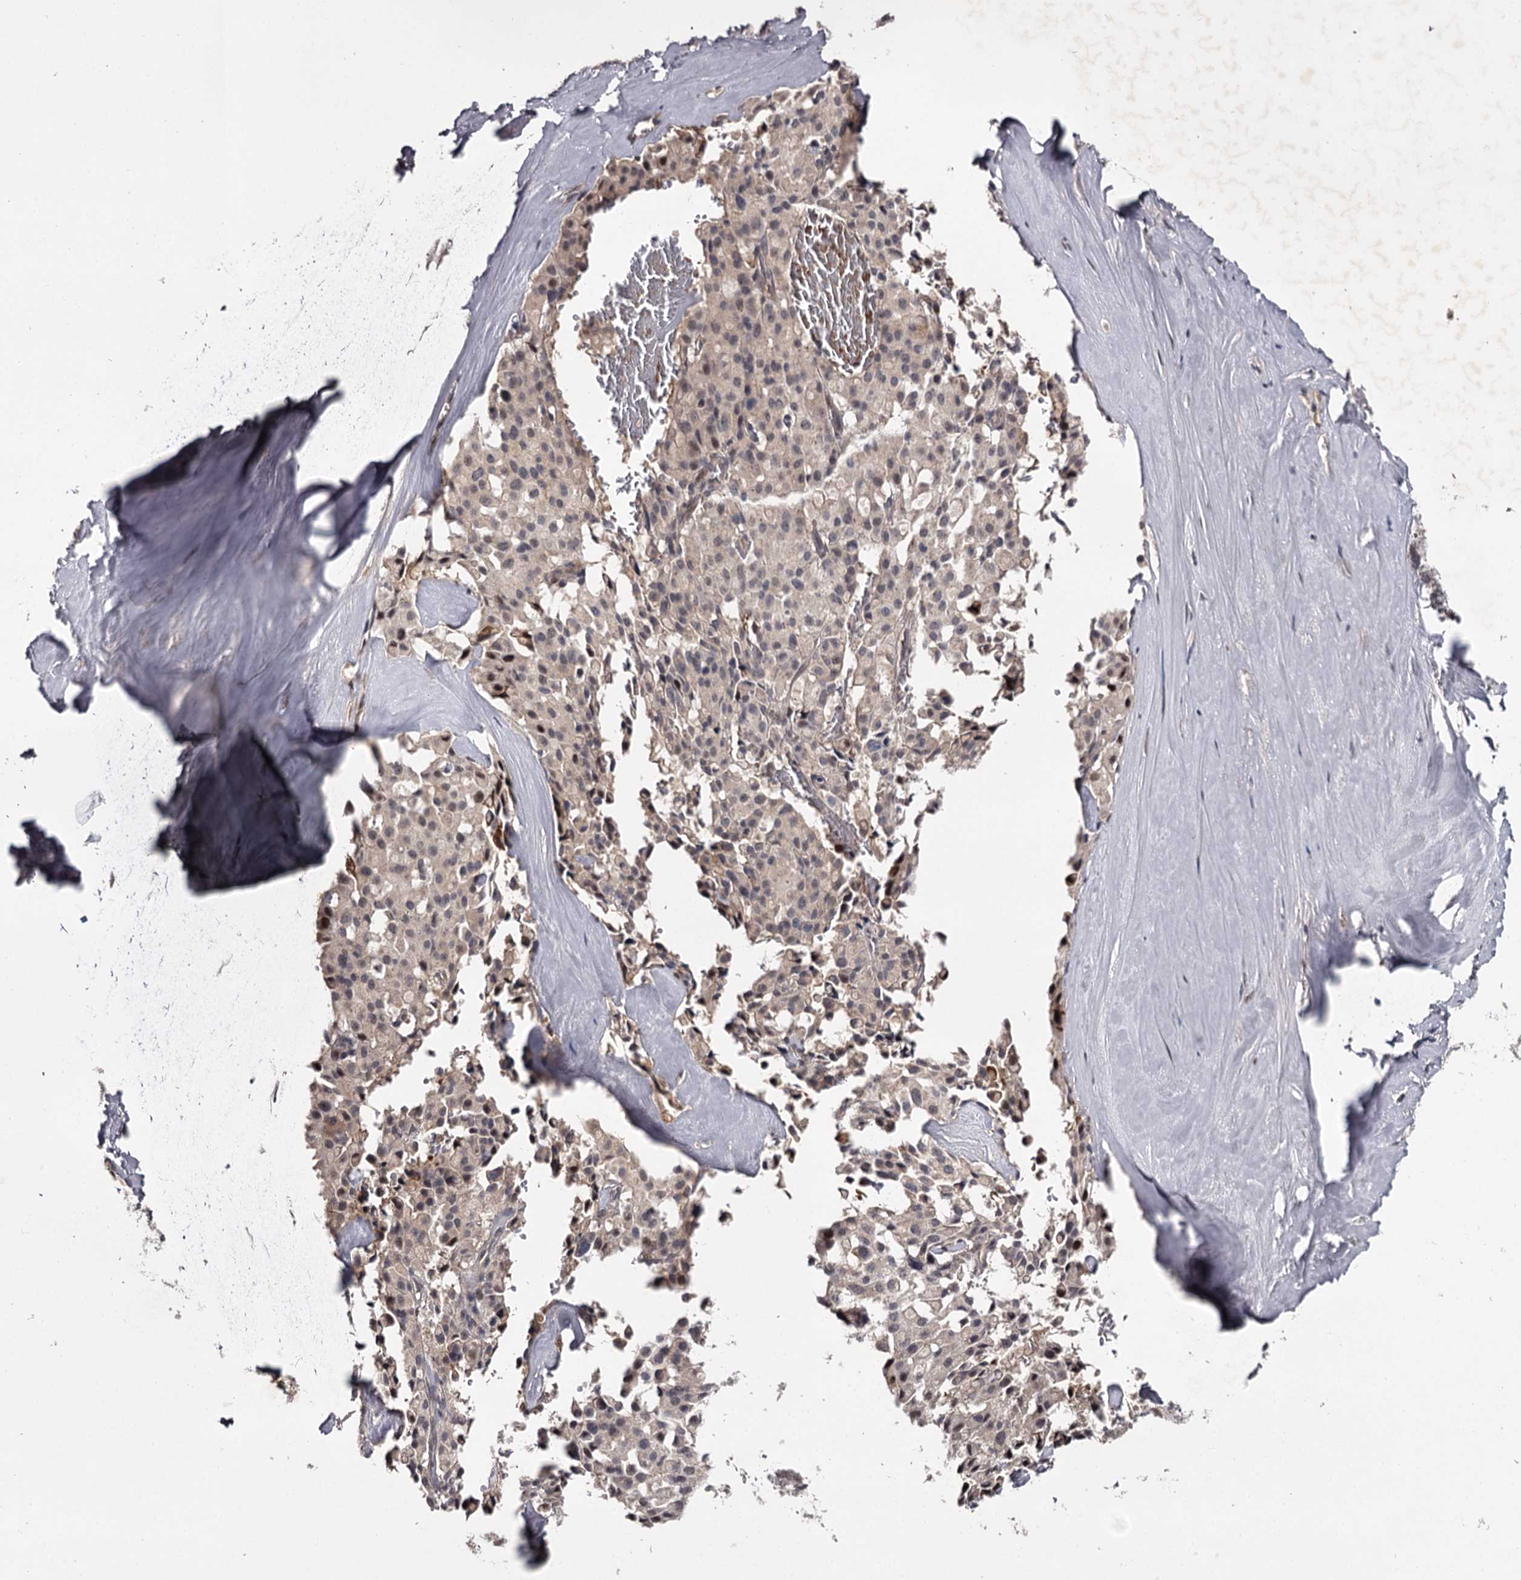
{"staining": {"intensity": "weak", "quantity": "25%-75%", "location": "nuclear"}, "tissue": "pancreatic cancer", "cell_type": "Tumor cells", "image_type": "cancer", "snomed": [{"axis": "morphology", "description": "Adenocarcinoma, NOS"}, {"axis": "topography", "description": "Pancreas"}], "caption": "This is a micrograph of immunohistochemistry (IHC) staining of adenocarcinoma (pancreatic), which shows weak staining in the nuclear of tumor cells.", "gene": "RNF44", "patient": {"sex": "male", "age": 65}}